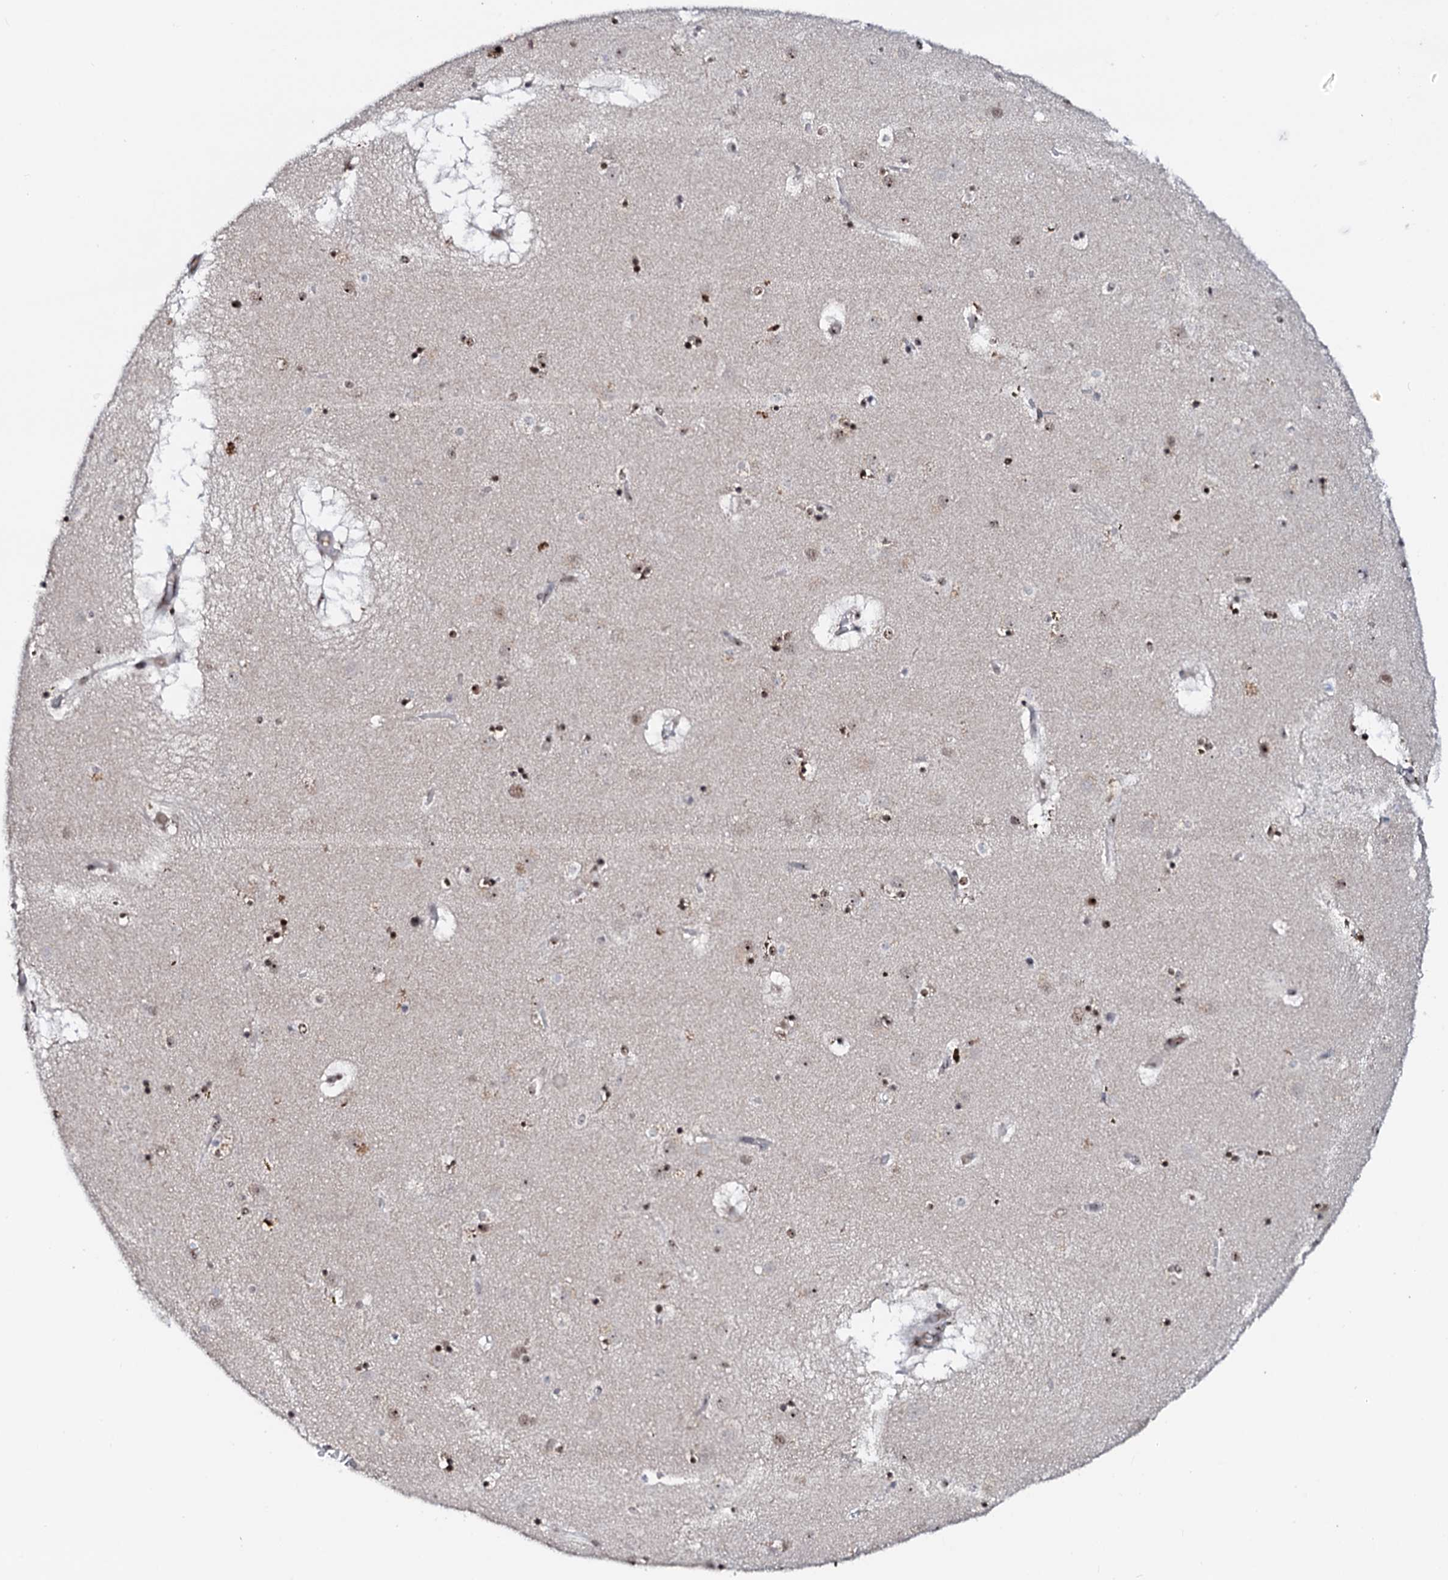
{"staining": {"intensity": "moderate", "quantity": "25%-75%", "location": "nuclear"}, "tissue": "caudate", "cell_type": "Glial cells", "image_type": "normal", "snomed": [{"axis": "morphology", "description": "Normal tissue, NOS"}, {"axis": "topography", "description": "Lateral ventricle wall"}], "caption": "Glial cells demonstrate moderate nuclear expression in approximately 25%-75% of cells in normal caudate. Nuclei are stained in blue.", "gene": "NEUROG3", "patient": {"sex": "male", "age": 70}}